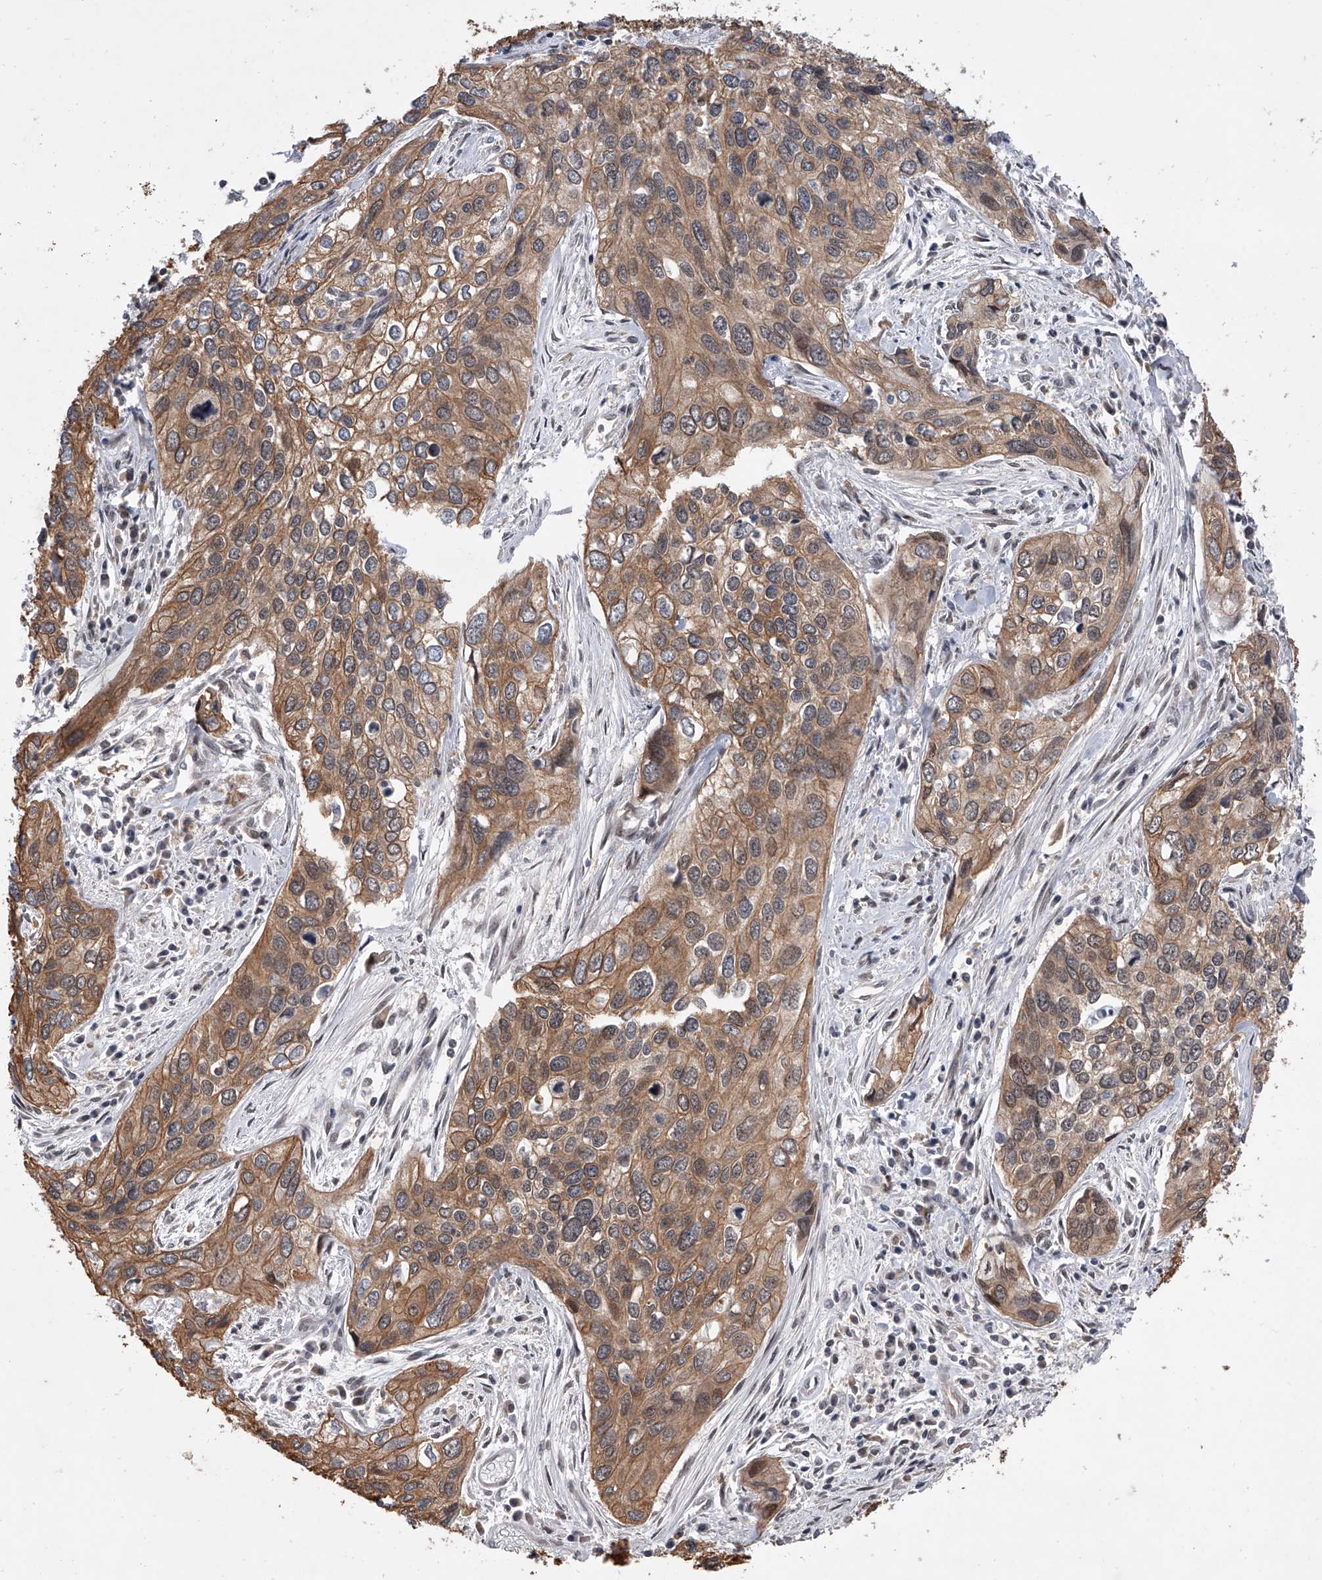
{"staining": {"intensity": "moderate", "quantity": ">75%", "location": "cytoplasmic/membranous,nuclear"}, "tissue": "cervical cancer", "cell_type": "Tumor cells", "image_type": "cancer", "snomed": [{"axis": "morphology", "description": "Squamous cell carcinoma, NOS"}, {"axis": "topography", "description": "Cervix"}], "caption": "Cervical cancer was stained to show a protein in brown. There is medium levels of moderate cytoplasmic/membranous and nuclear expression in approximately >75% of tumor cells. (Stains: DAB in brown, nuclei in blue, Microscopy: brightfield microscopy at high magnification).", "gene": "BHLHE23", "patient": {"sex": "female", "age": 55}}